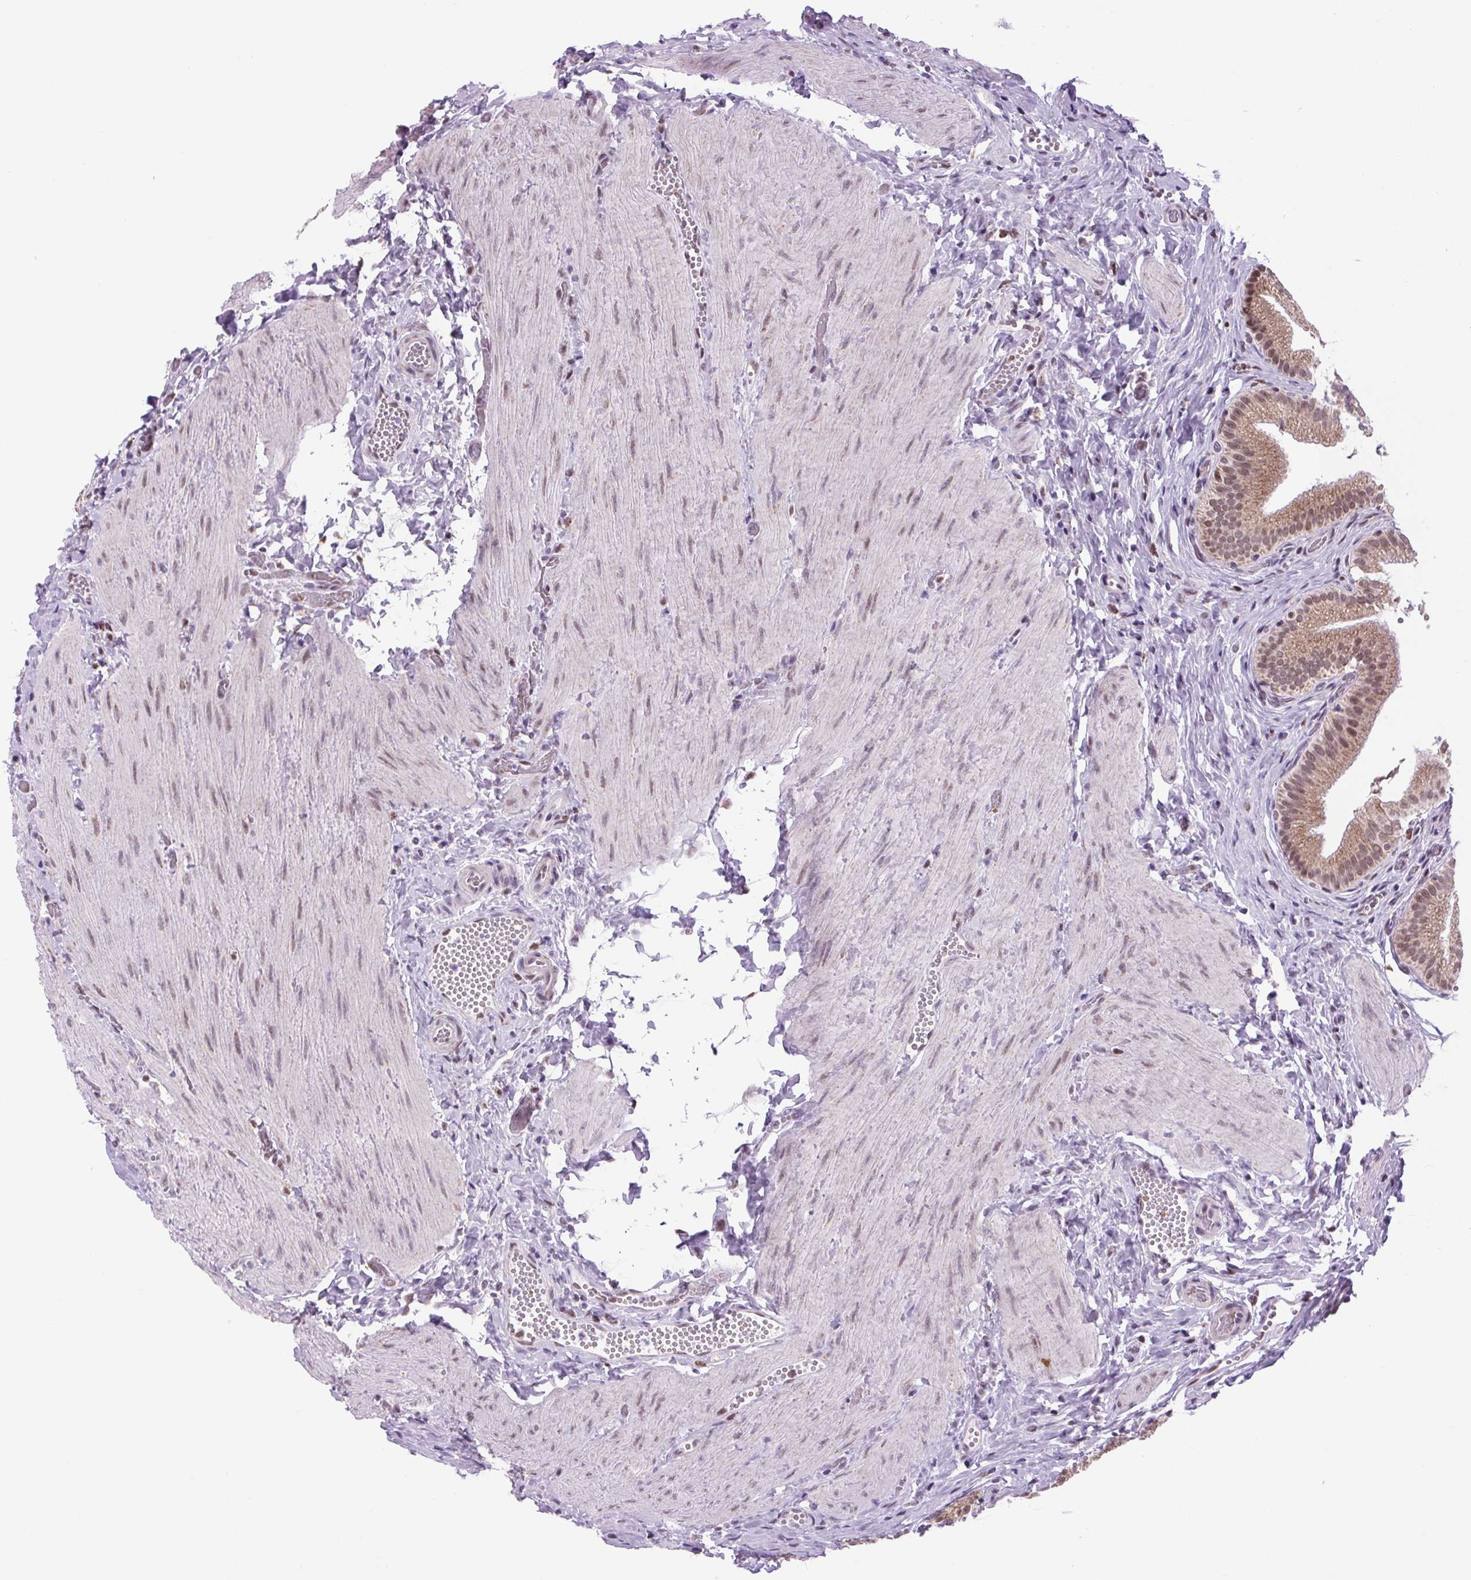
{"staining": {"intensity": "moderate", "quantity": ">75%", "location": "cytoplasmic/membranous,nuclear"}, "tissue": "gallbladder", "cell_type": "Glandular cells", "image_type": "normal", "snomed": [{"axis": "morphology", "description": "Normal tissue, NOS"}, {"axis": "topography", "description": "Gallbladder"}], "caption": "This is a histology image of immunohistochemistry (IHC) staining of normal gallbladder, which shows moderate staining in the cytoplasmic/membranous,nuclear of glandular cells.", "gene": "SCO2", "patient": {"sex": "male", "age": 17}}